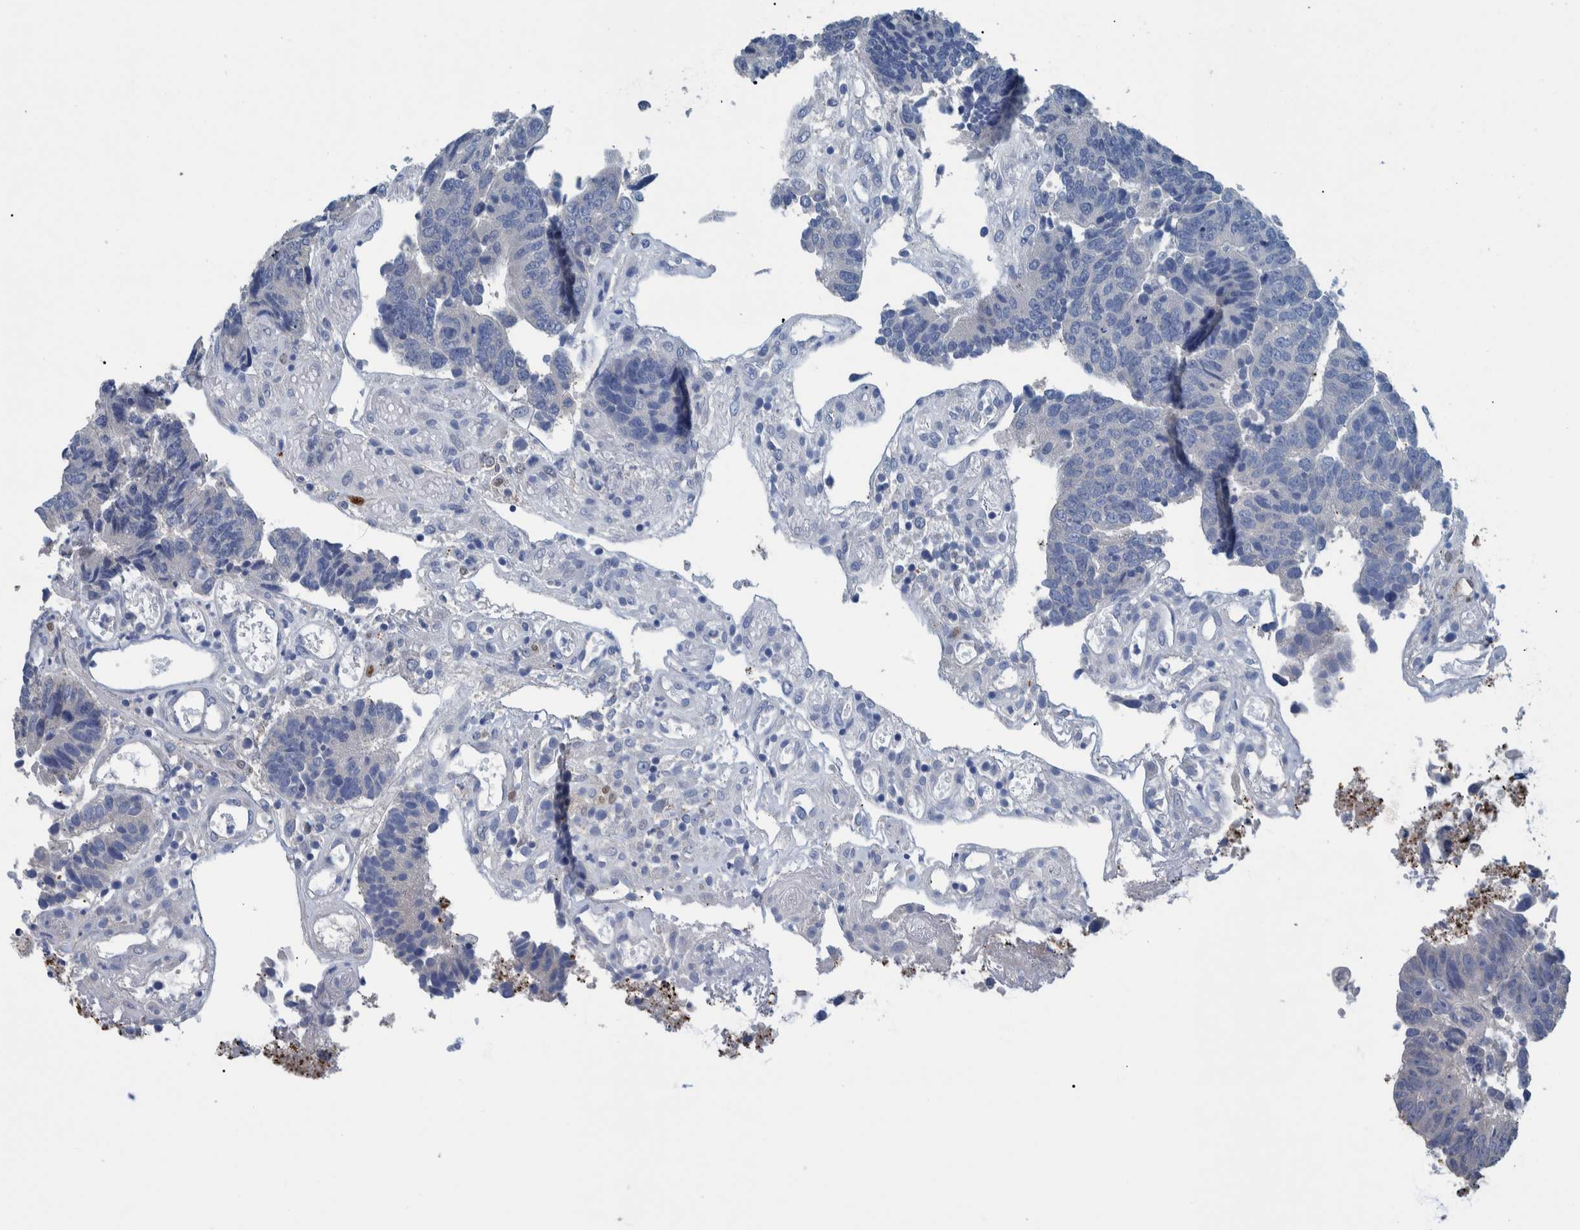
{"staining": {"intensity": "negative", "quantity": "none", "location": "none"}, "tissue": "colorectal cancer", "cell_type": "Tumor cells", "image_type": "cancer", "snomed": [{"axis": "morphology", "description": "Adenocarcinoma, NOS"}, {"axis": "topography", "description": "Rectum"}], "caption": "Protein analysis of adenocarcinoma (colorectal) reveals no significant positivity in tumor cells. Nuclei are stained in blue.", "gene": "IDO1", "patient": {"sex": "male", "age": 84}}